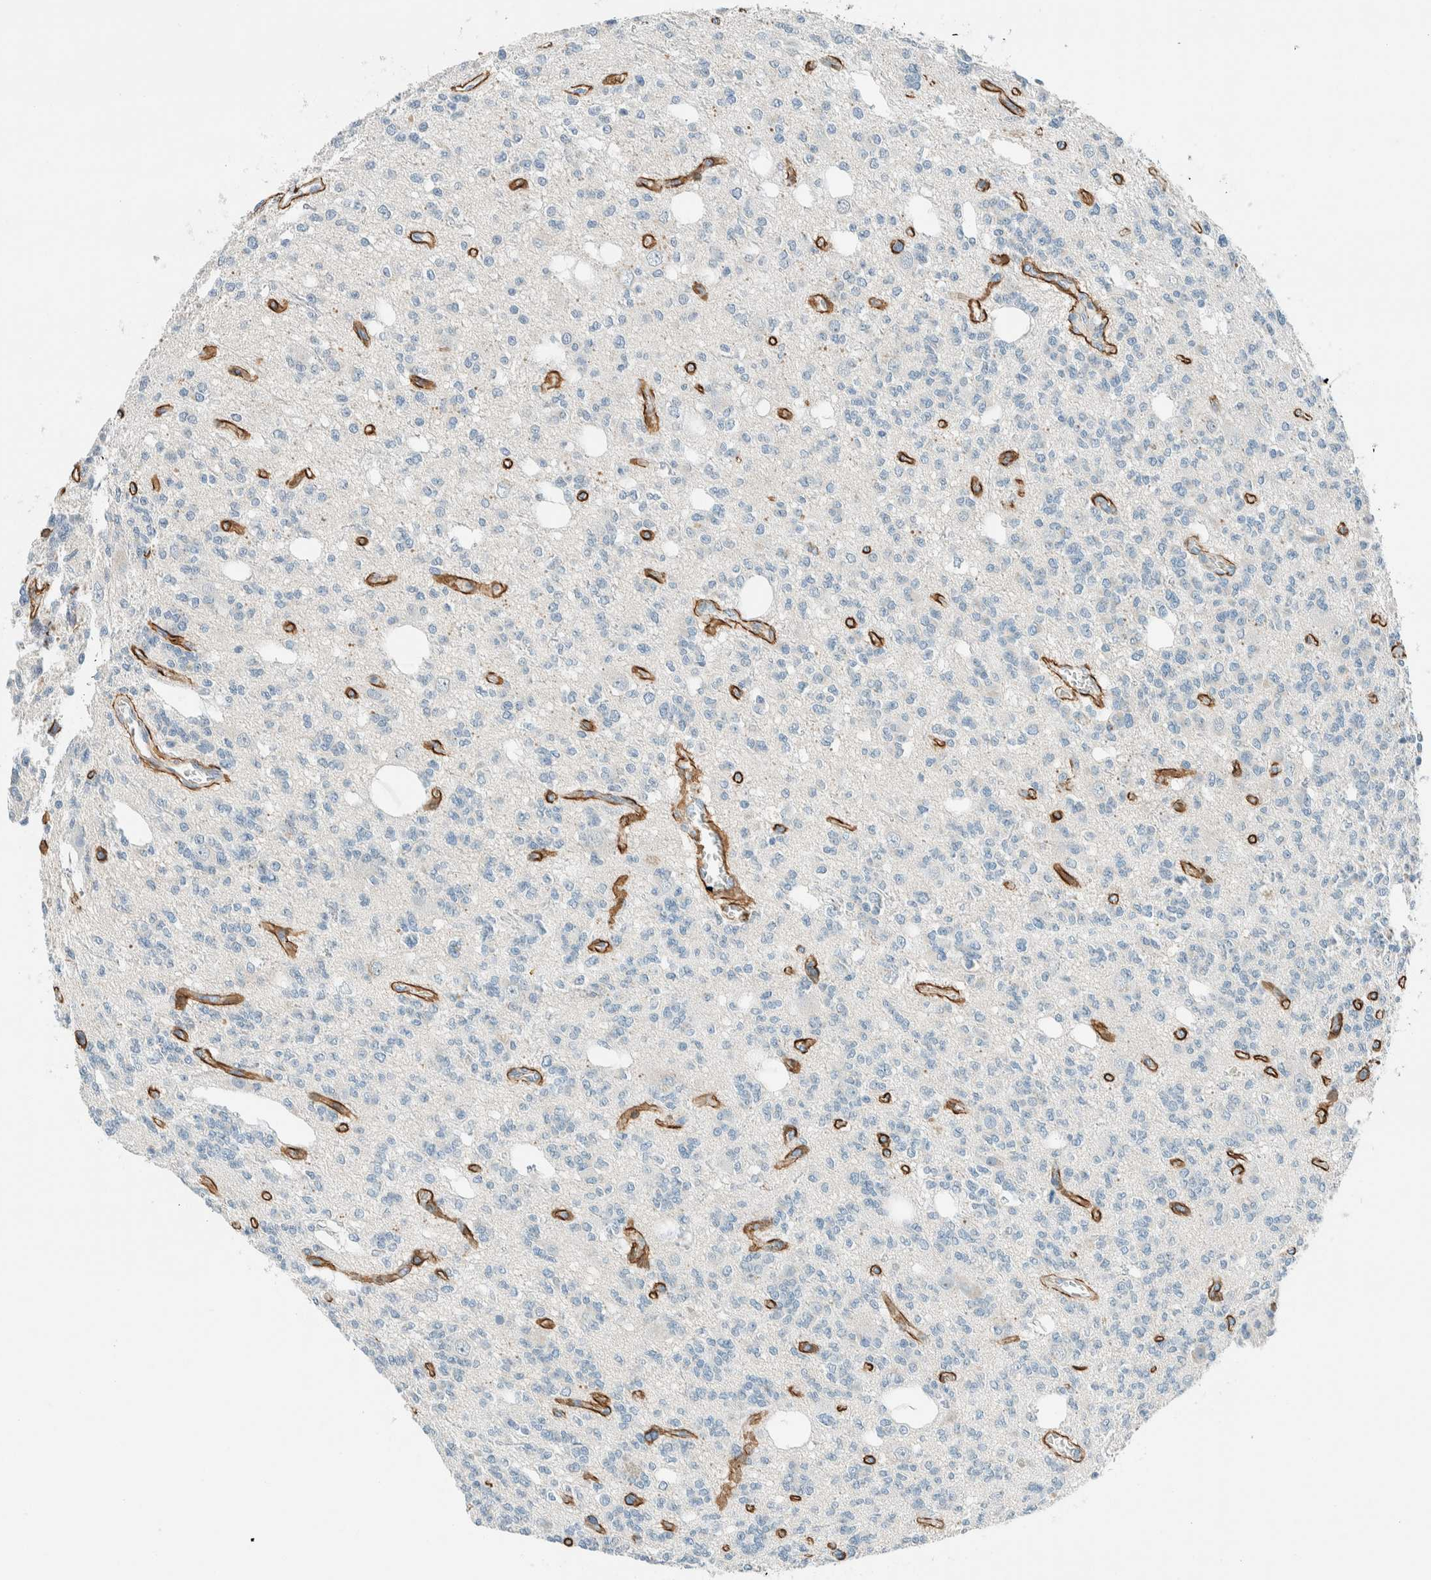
{"staining": {"intensity": "negative", "quantity": "none", "location": "none"}, "tissue": "glioma", "cell_type": "Tumor cells", "image_type": "cancer", "snomed": [{"axis": "morphology", "description": "Glioma, malignant, Low grade"}, {"axis": "topography", "description": "Brain"}], "caption": "Image shows no protein expression in tumor cells of low-grade glioma (malignant) tissue.", "gene": "SLFN12", "patient": {"sex": "male", "age": 38}}